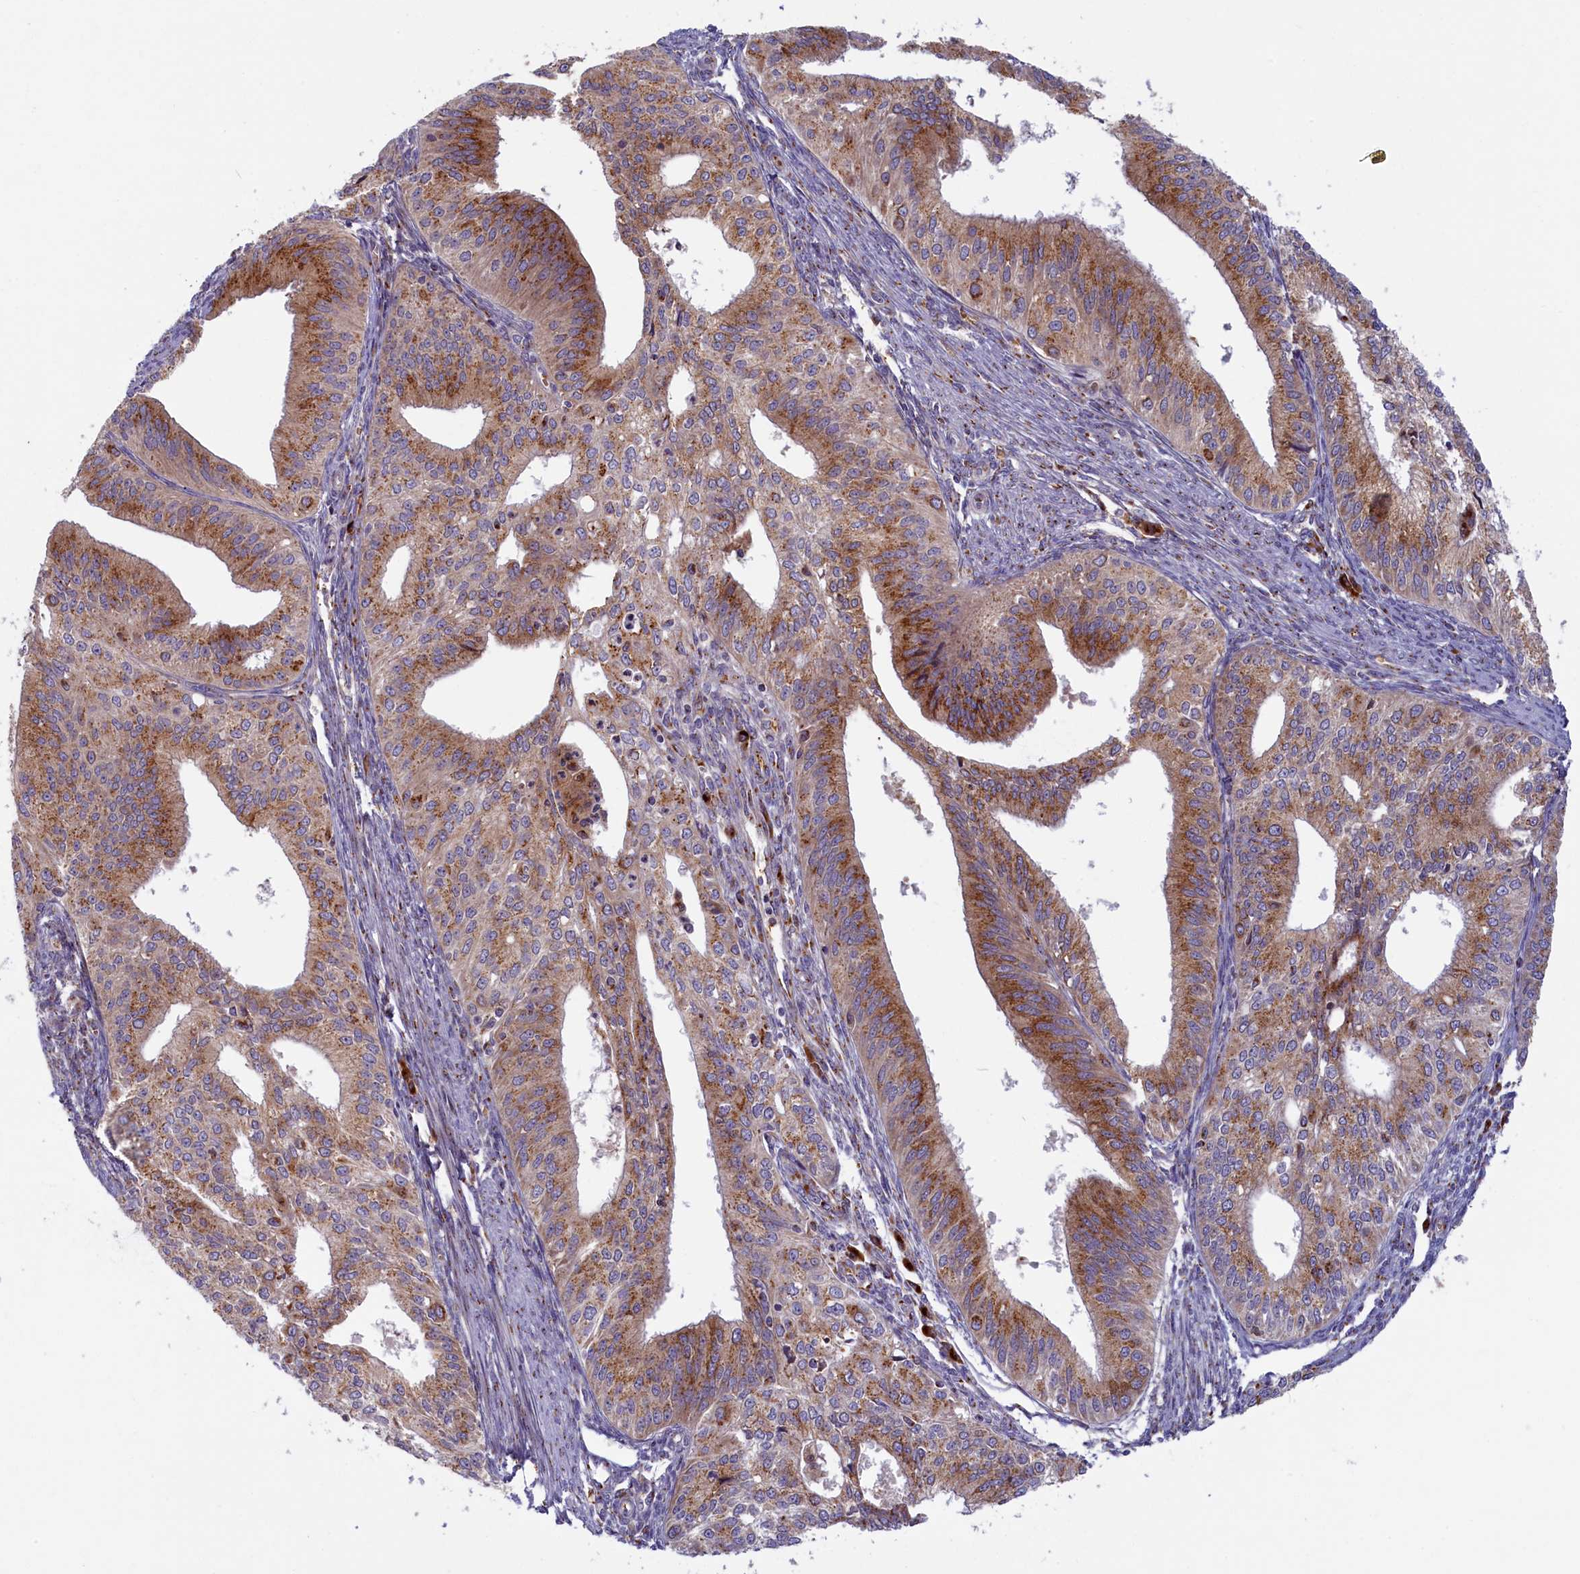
{"staining": {"intensity": "moderate", "quantity": ">75%", "location": "cytoplasmic/membranous"}, "tissue": "endometrial cancer", "cell_type": "Tumor cells", "image_type": "cancer", "snomed": [{"axis": "morphology", "description": "Adenocarcinoma, NOS"}, {"axis": "topography", "description": "Endometrium"}], "caption": "Adenocarcinoma (endometrial) was stained to show a protein in brown. There is medium levels of moderate cytoplasmic/membranous staining in approximately >75% of tumor cells.", "gene": "BLVRB", "patient": {"sex": "female", "age": 50}}